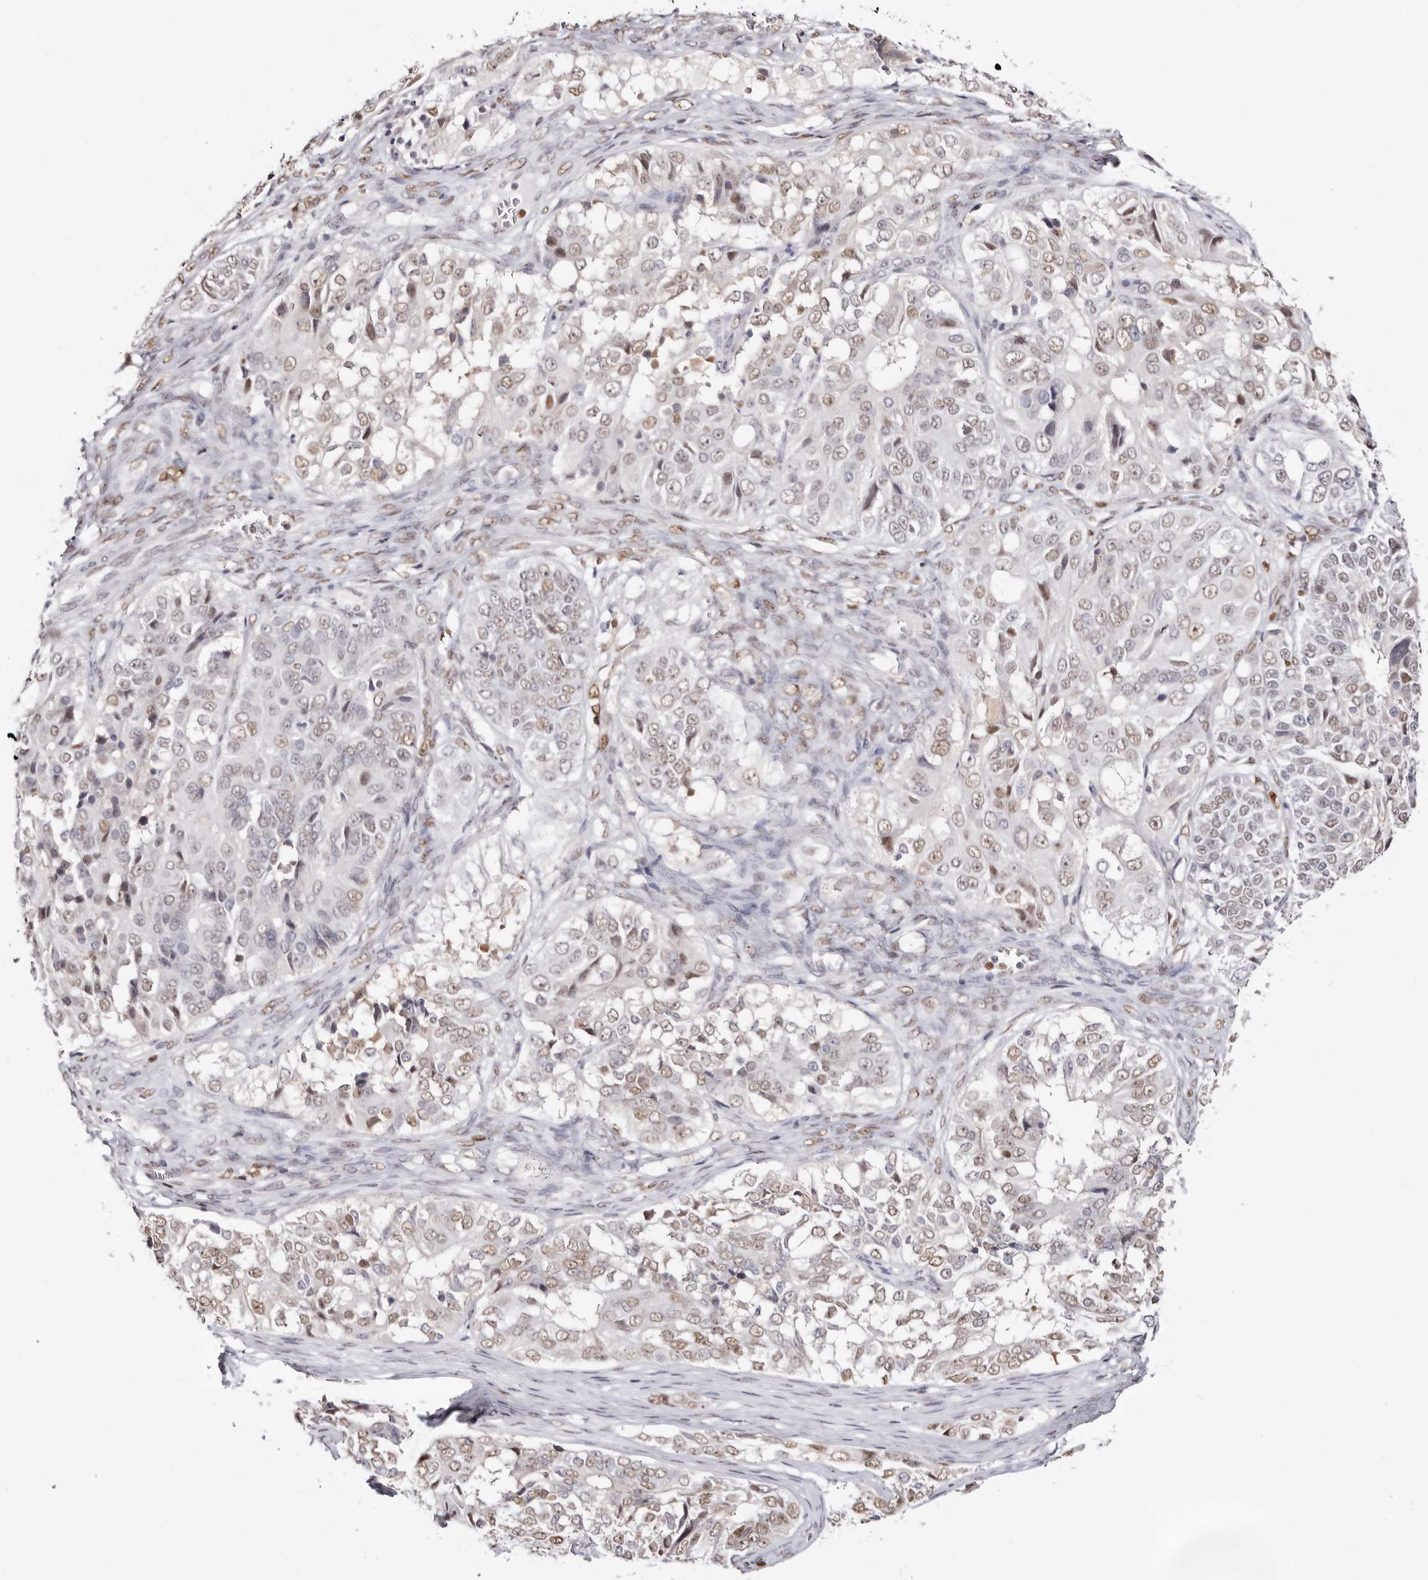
{"staining": {"intensity": "weak", "quantity": ">75%", "location": "nuclear"}, "tissue": "ovarian cancer", "cell_type": "Tumor cells", "image_type": "cancer", "snomed": [{"axis": "morphology", "description": "Carcinoma, endometroid"}, {"axis": "topography", "description": "Ovary"}], "caption": "A brown stain highlights weak nuclear positivity of a protein in human ovarian endometroid carcinoma tumor cells.", "gene": "TKT", "patient": {"sex": "female", "age": 51}}